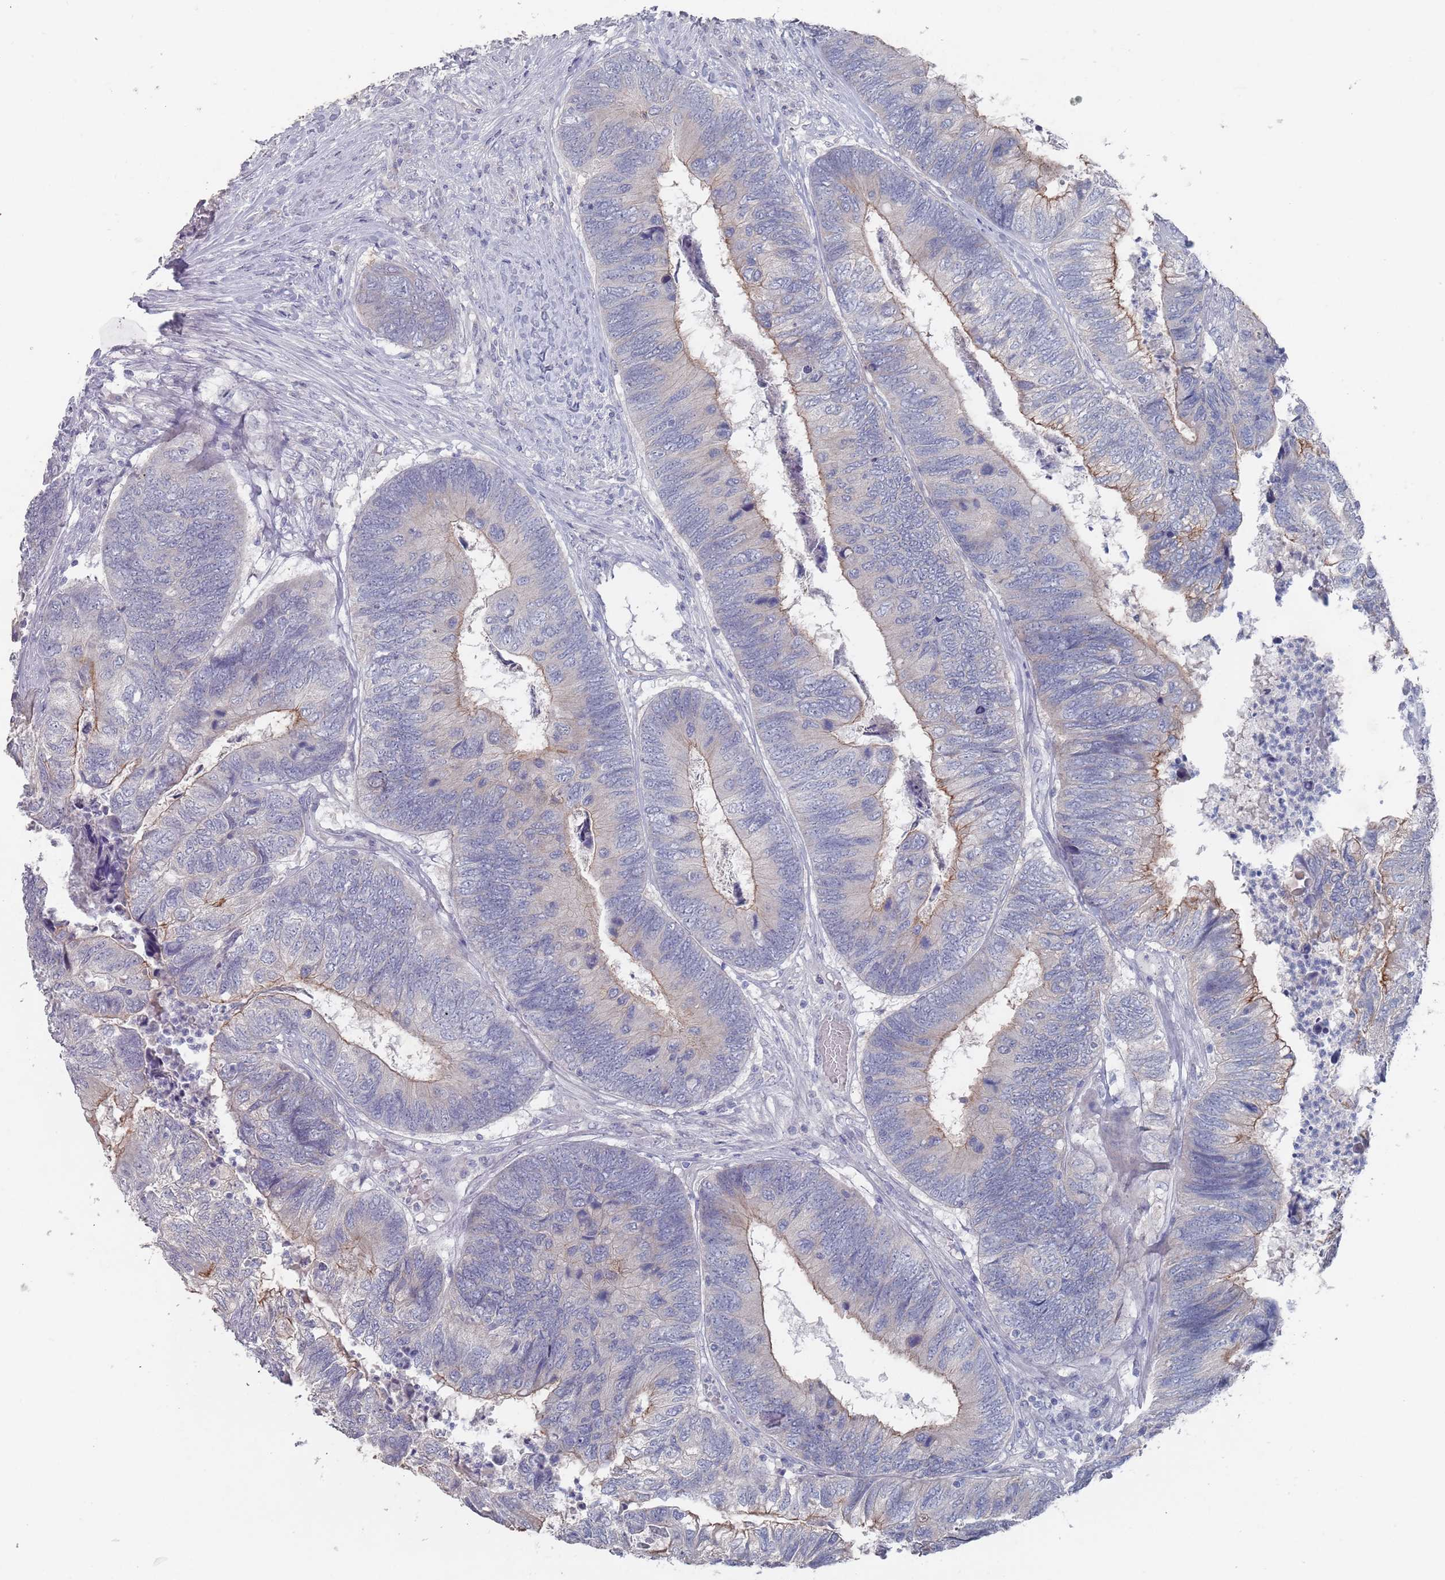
{"staining": {"intensity": "moderate", "quantity": "25%-75%", "location": "cytoplasmic/membranous"}, "tissue": "colorectal cancer", "cell_type": "Tumor cells", "image_type": "cancer", "snomed": [{"axis": "morphology", "description": "Adenocarcinoma, NOS"}, {"axis": "topography", "description": "Colon"}], "caption": "A high-resolution image shows IHC staining of adenocarcinoma (colorectal), which demonstrates moderate cytoplasmic/membranous expression in approximately 25%-75% of tumor cells. The protein of interest is stained brown, and the nuclei are stained in blue (DAB (3,3'-diaminobenzidine) IHC with brightfield microscopy, high magnification).", "gene": "PROM2", "patient": {"sex": "female", "age": 67}}